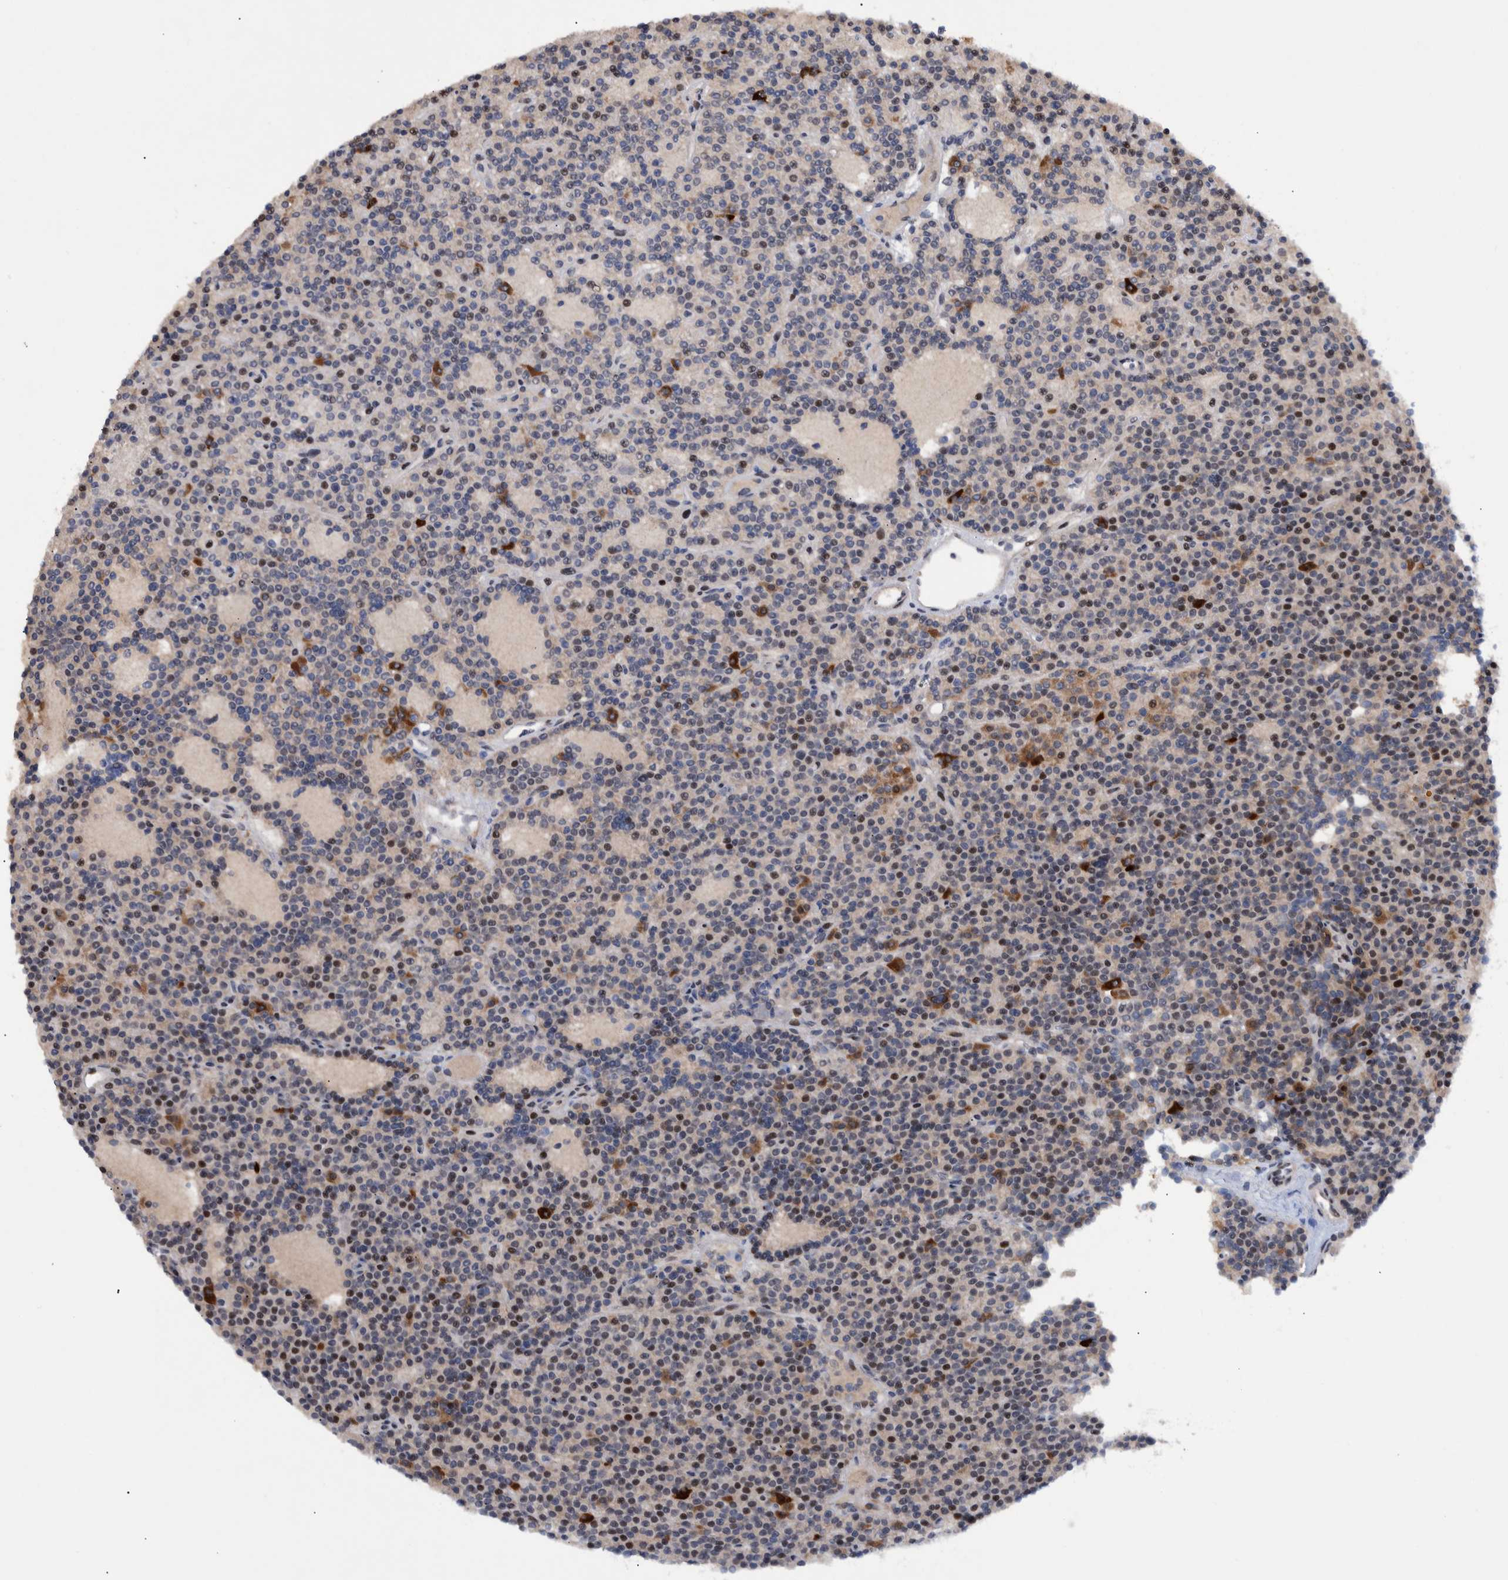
{"staining": {"intensity": "moderate", "quantity": "25%-75%", "location": "cytoplasmic/membranous,nuclear"}, "tissue": "parathyroid gland", "cell_type": "Glandular cells", "image_type": "normal", "snomed": [{"axis": "morphology", "description": "Normal tissue, NOS"}, {"axis": "topography", "description": "Parathyroid gland"}], "caption": "Protein staining by IHC demonstrates moderate cytoplasmic/membranous,nuclear staining in about 25%-75% of glandular cells in unremarkable parathyroid gland.", "gene": "ESRP1", "patient": {"sex": "male", "age": 75}}